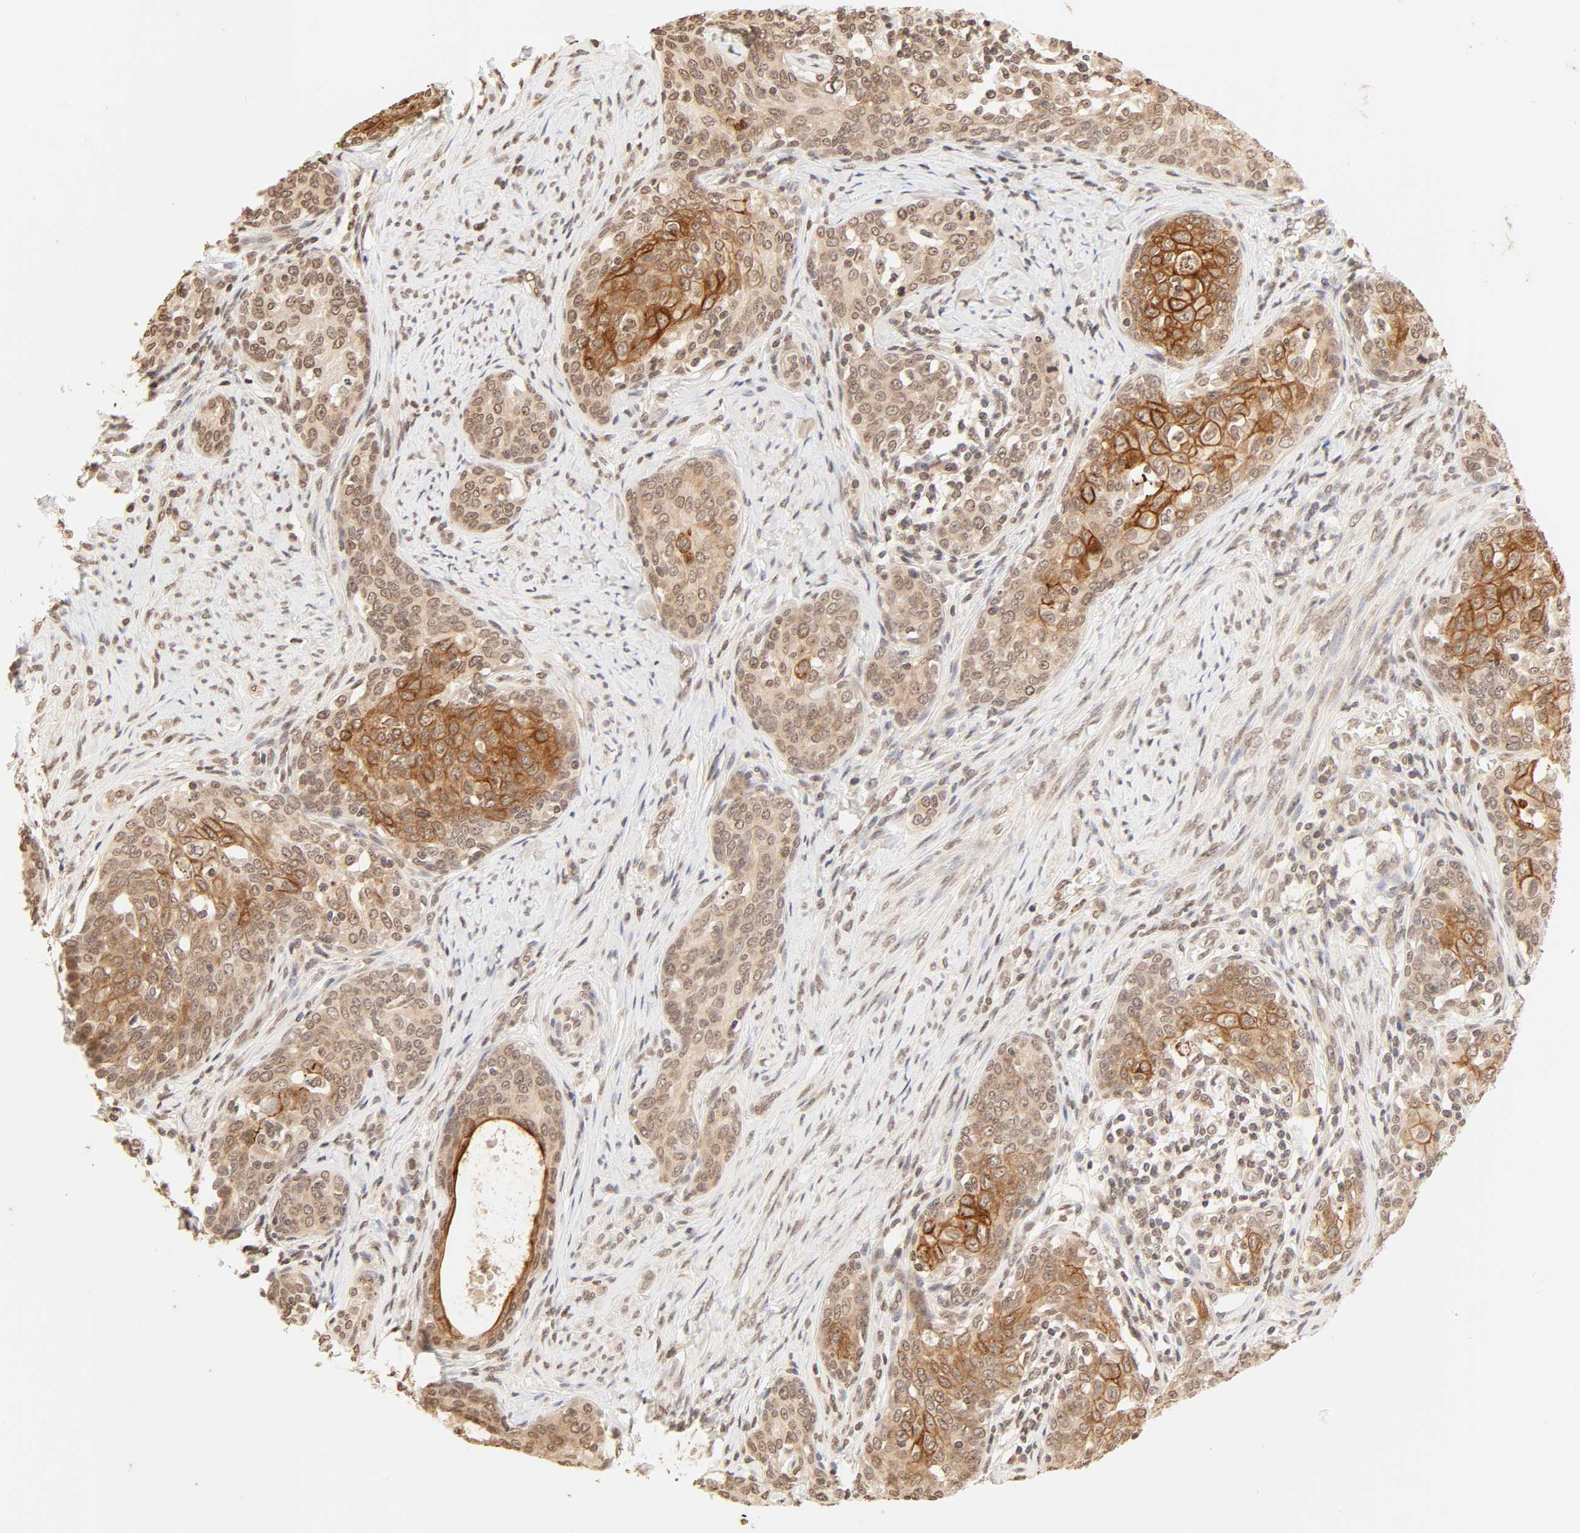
{"staining": {"intensity": "strong", "quantity": ">75%", "location": "cytoplasmic/membranous,nuclear"}, "tissue": "cervical cancer", "cell_type": "Tumor cells", "image_type": "cancer", "snomed": [{"axis": "morphology", "description": "Squamous cell carcinoma, NOS"}, {"axis": "morphology", "description": "Adenocarcinoma, NOS"}, {"axis": "topography", "description": "Cervix"}], "caption": "Cervical squamous cell carcinoma stained with immunohistochemistry exhibits strong cytoplasmic/membranous and nuclear expression in about >75% of tumor cells. The protein is shown in brown color, while the nuclei are stained blue.", "gene": "TBL1X", "patient": {"sex": "female", "age": 52}}